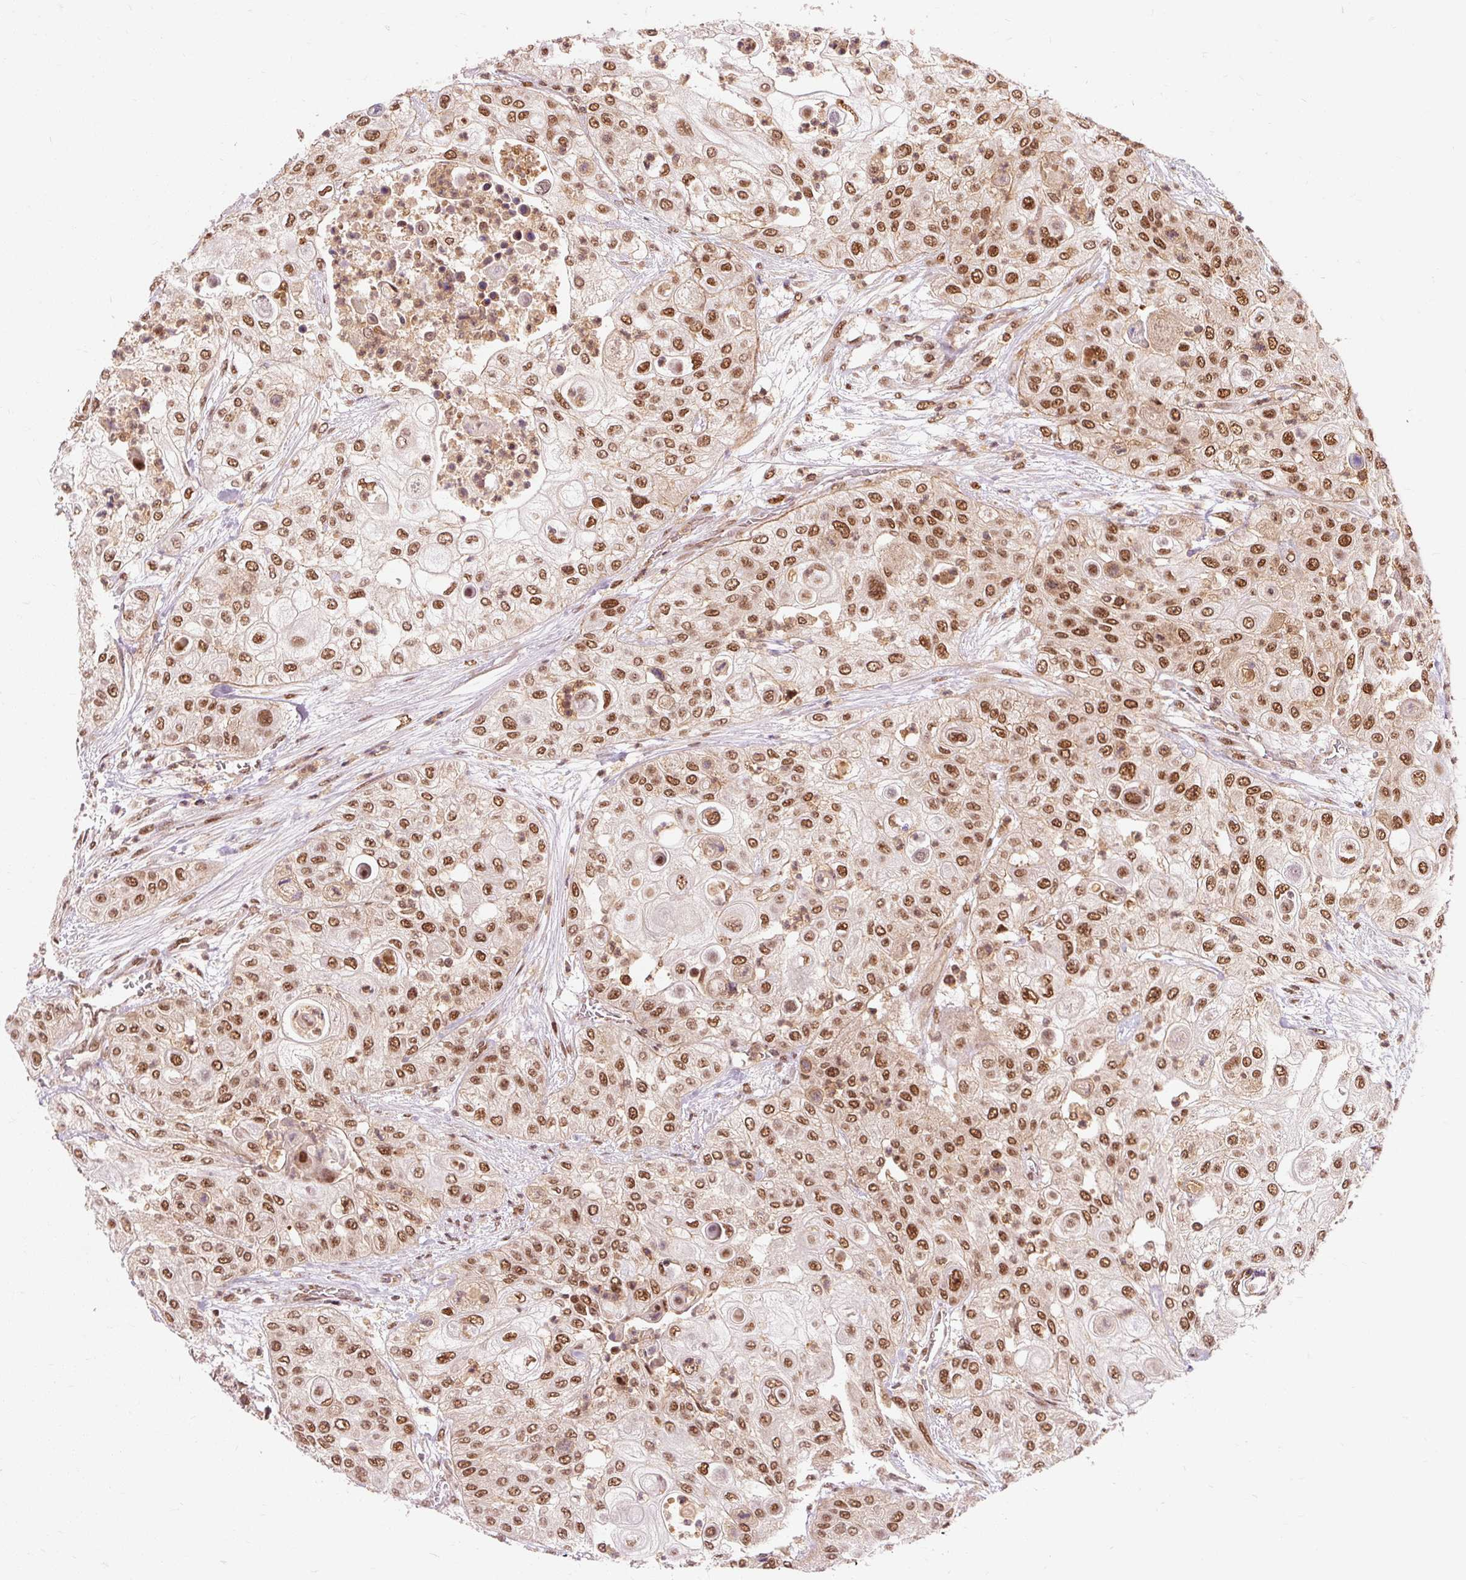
{"staining": {"intensity": "moderate", "quantity": ">75%", "location": "nuclear"}, "tissue": "urothelial cancer", "cell_type": "Tumor cells", "image_type": "cancer", "snomed": [{"axis": "morphology", "description": "Urothelial carcinoma, High grade"}, {"axis": "topography", "description": "Urinary bladder"}], "caption": "IHC photomicrograph of neoplastic tissue: human high-grade urothelial carcinoma stained using immunohistochemistry shows medium levels of moderate protein expression localized specifically in the nuclear of tumor cells, appearing as a nuclear brown color.", "gene": "CSTF1", "patient": {"sex": "female", "age": 79}}